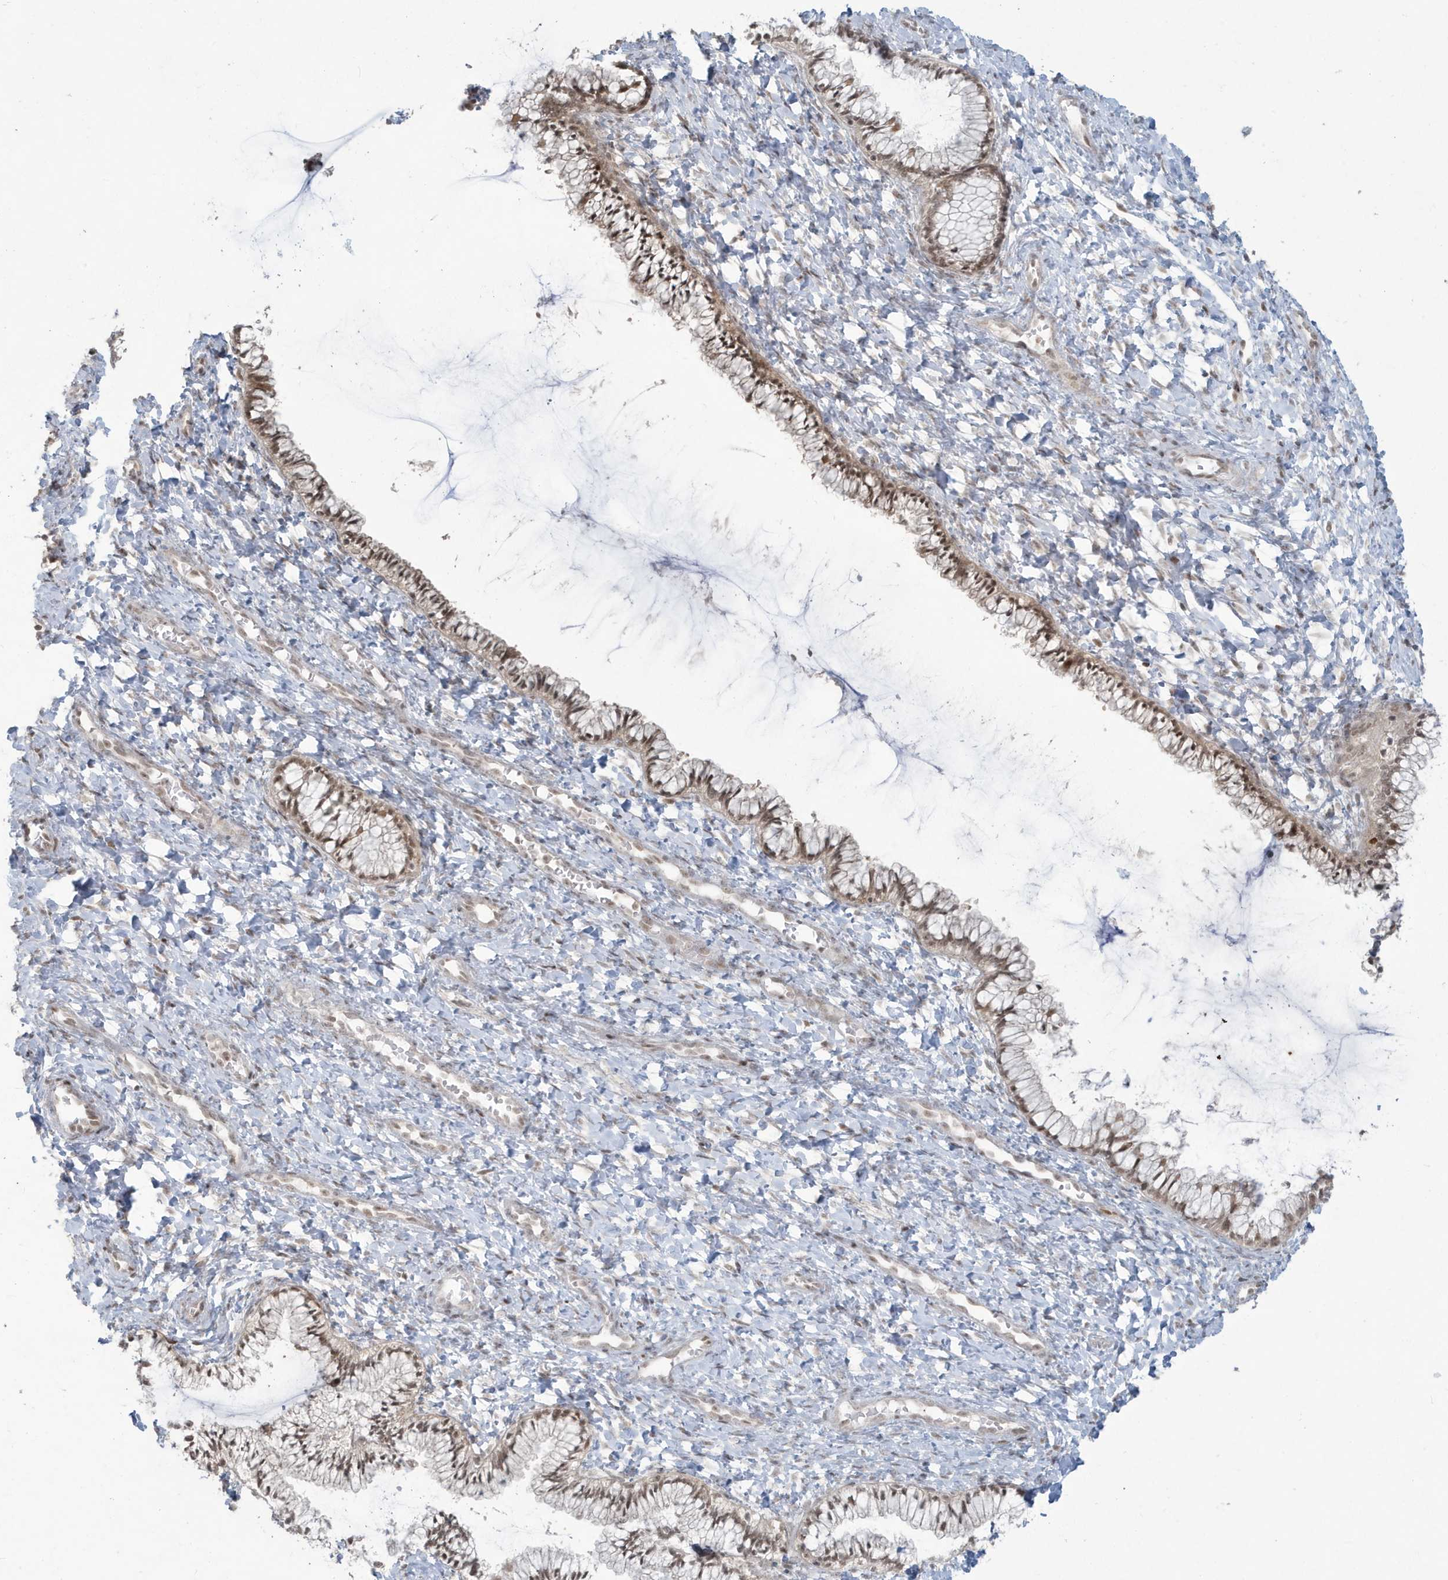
{"staining": {"intensity": "moderate", "quantity": ">75%", "location": "cytoplasmic/membranous,nuclear"}, "tissue": "cervix", "cell_type": "Glandular cells", "image_type": "normal", "snomed": [{"axis": "morphology", "description": "Normal tissue, NOS"}, {"axis": "morphology", "description": "Adenocarcinoma, NOS"}, {"axis": "topography", "description": "Cervix"}], "caption": "High-power microscopy captured an IHC image of unremarkable cervix, revealing moderate cytoplasmic/membranous,nuclear staining in approximately >75% of glandular cells. Immunohistochemistry stains the protein in brown and the nuclei are stained blue.", "gene": "C1orf52", "patient": {"sex": "female", "age": 29}}